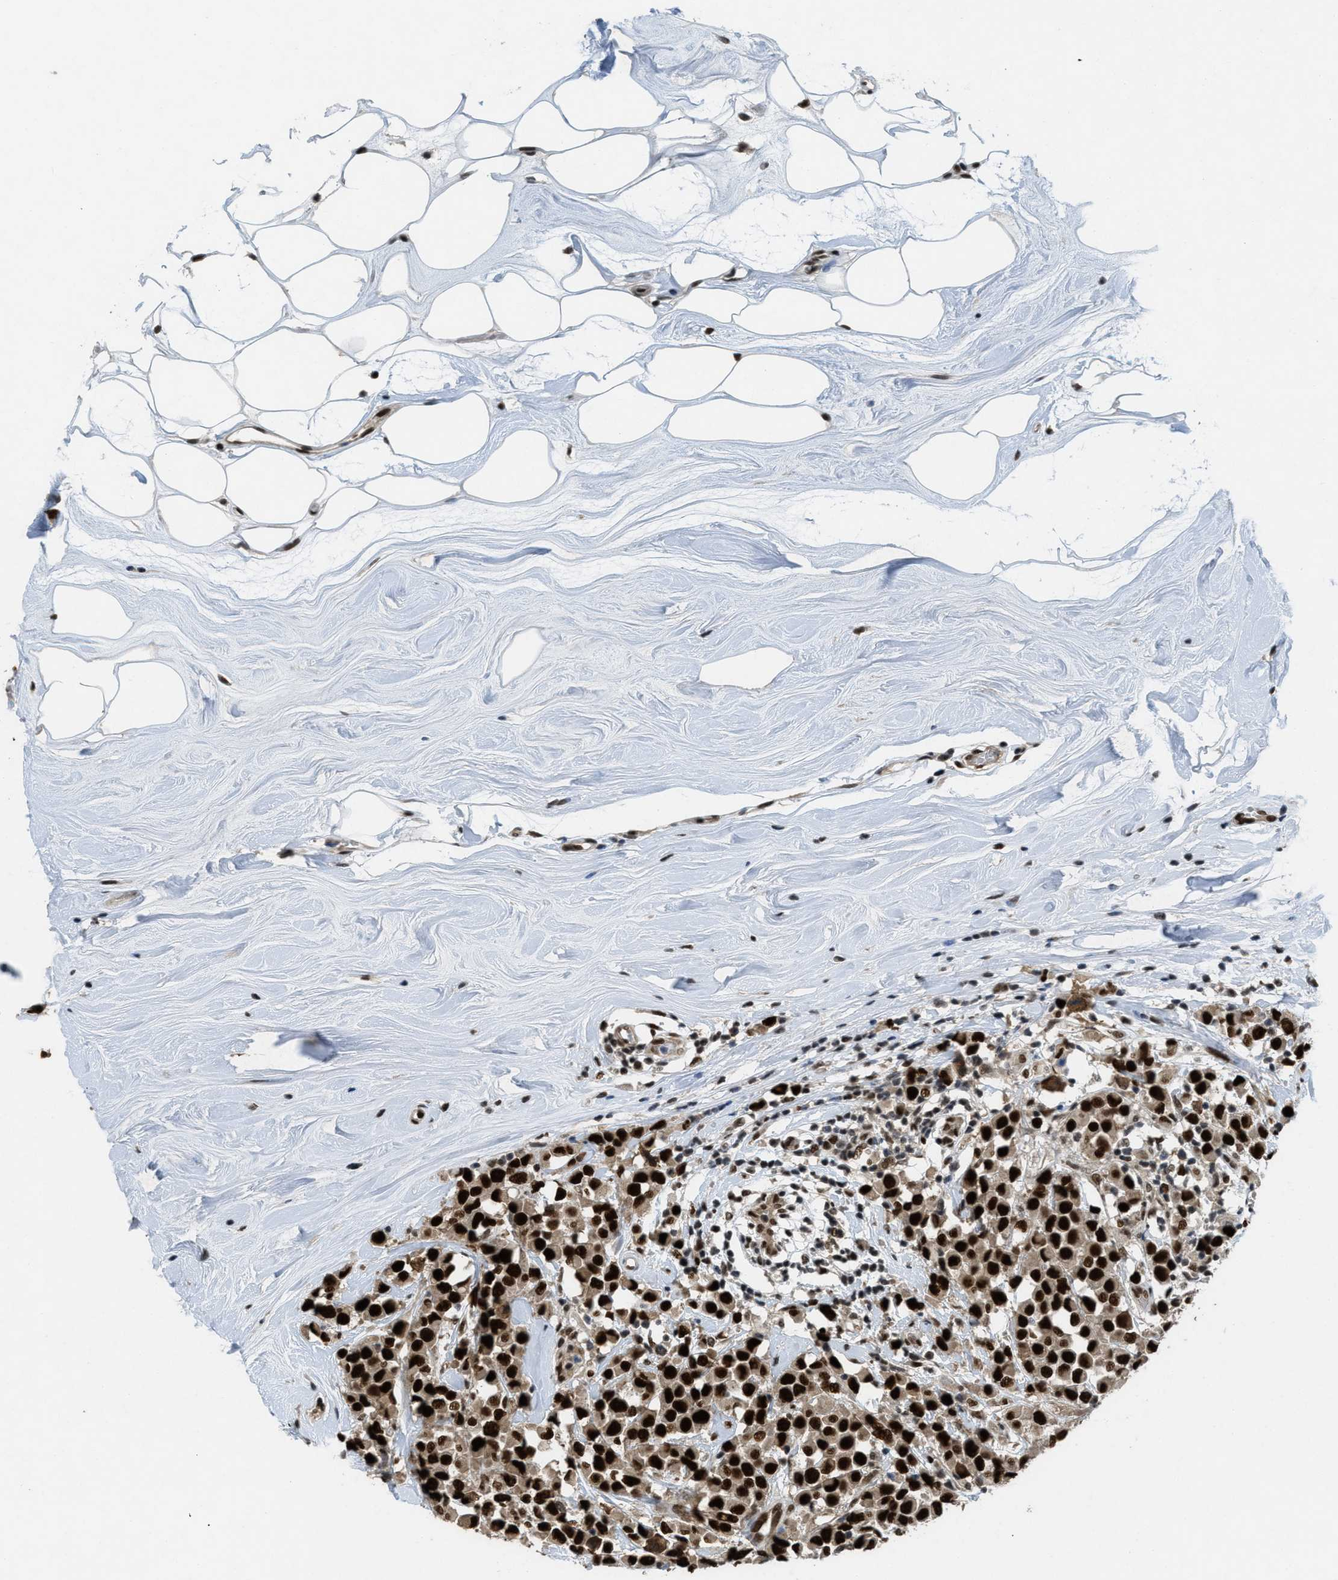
{"staining": {"intensity": "strong", "quantity": ">75%", "location": "nuclear"}, "tissue": "breast cancer", "cell_type": "Tumor cells", "image_type": "cancer", "snomed": [{"axis": "morphology", "description": "Duct carcinoma"}, {"axis": "topography", "description": "Breast"}], "caption": "Protein analysis of intraductal carcinoma (breast) tissue shows strong nuclear positivity in about >75% of tumor cells.", "gene": "CDT1", "patient": {"sex": "female", "age": 61}}